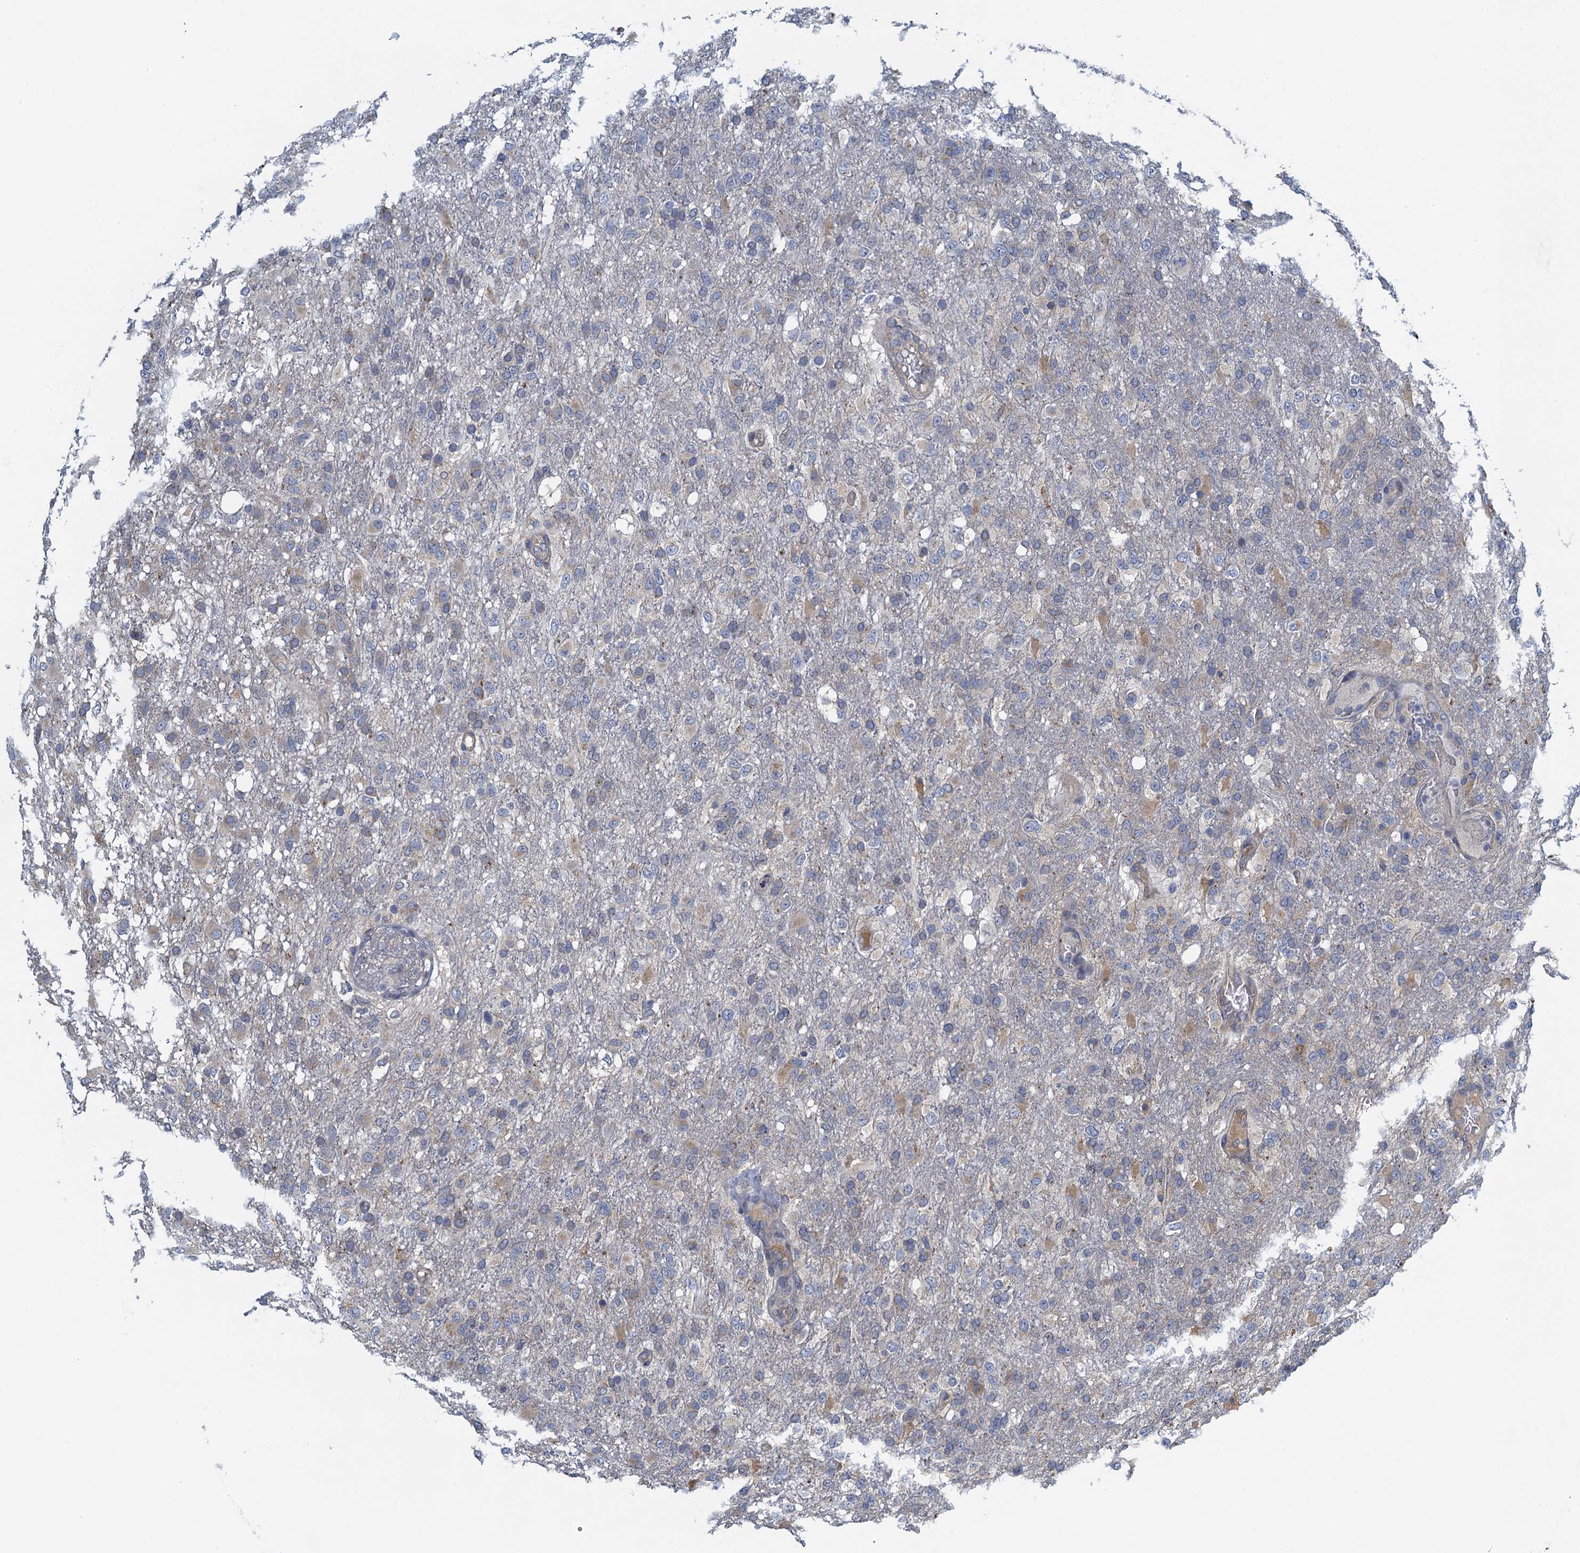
{"staining": {"intensity": "negative", "quantity": "none", "location": "none"}, "tissue": "glioma", "cell_type": "Tumor cells", "image_type": "cancer", "snomed": [{"axis": "morphology", "description": "Glioma, malignant, High grade"}, {"axis": "topography", "description": "Brain"}], "caption": "High power microscopy micrograph of an immunohistochemistry micrograph of malignant glioma (high-grade), revealing no significant expression in tumor cells.", "gene": "ALG2", "patient": {"sex": "female", "age": 74}}